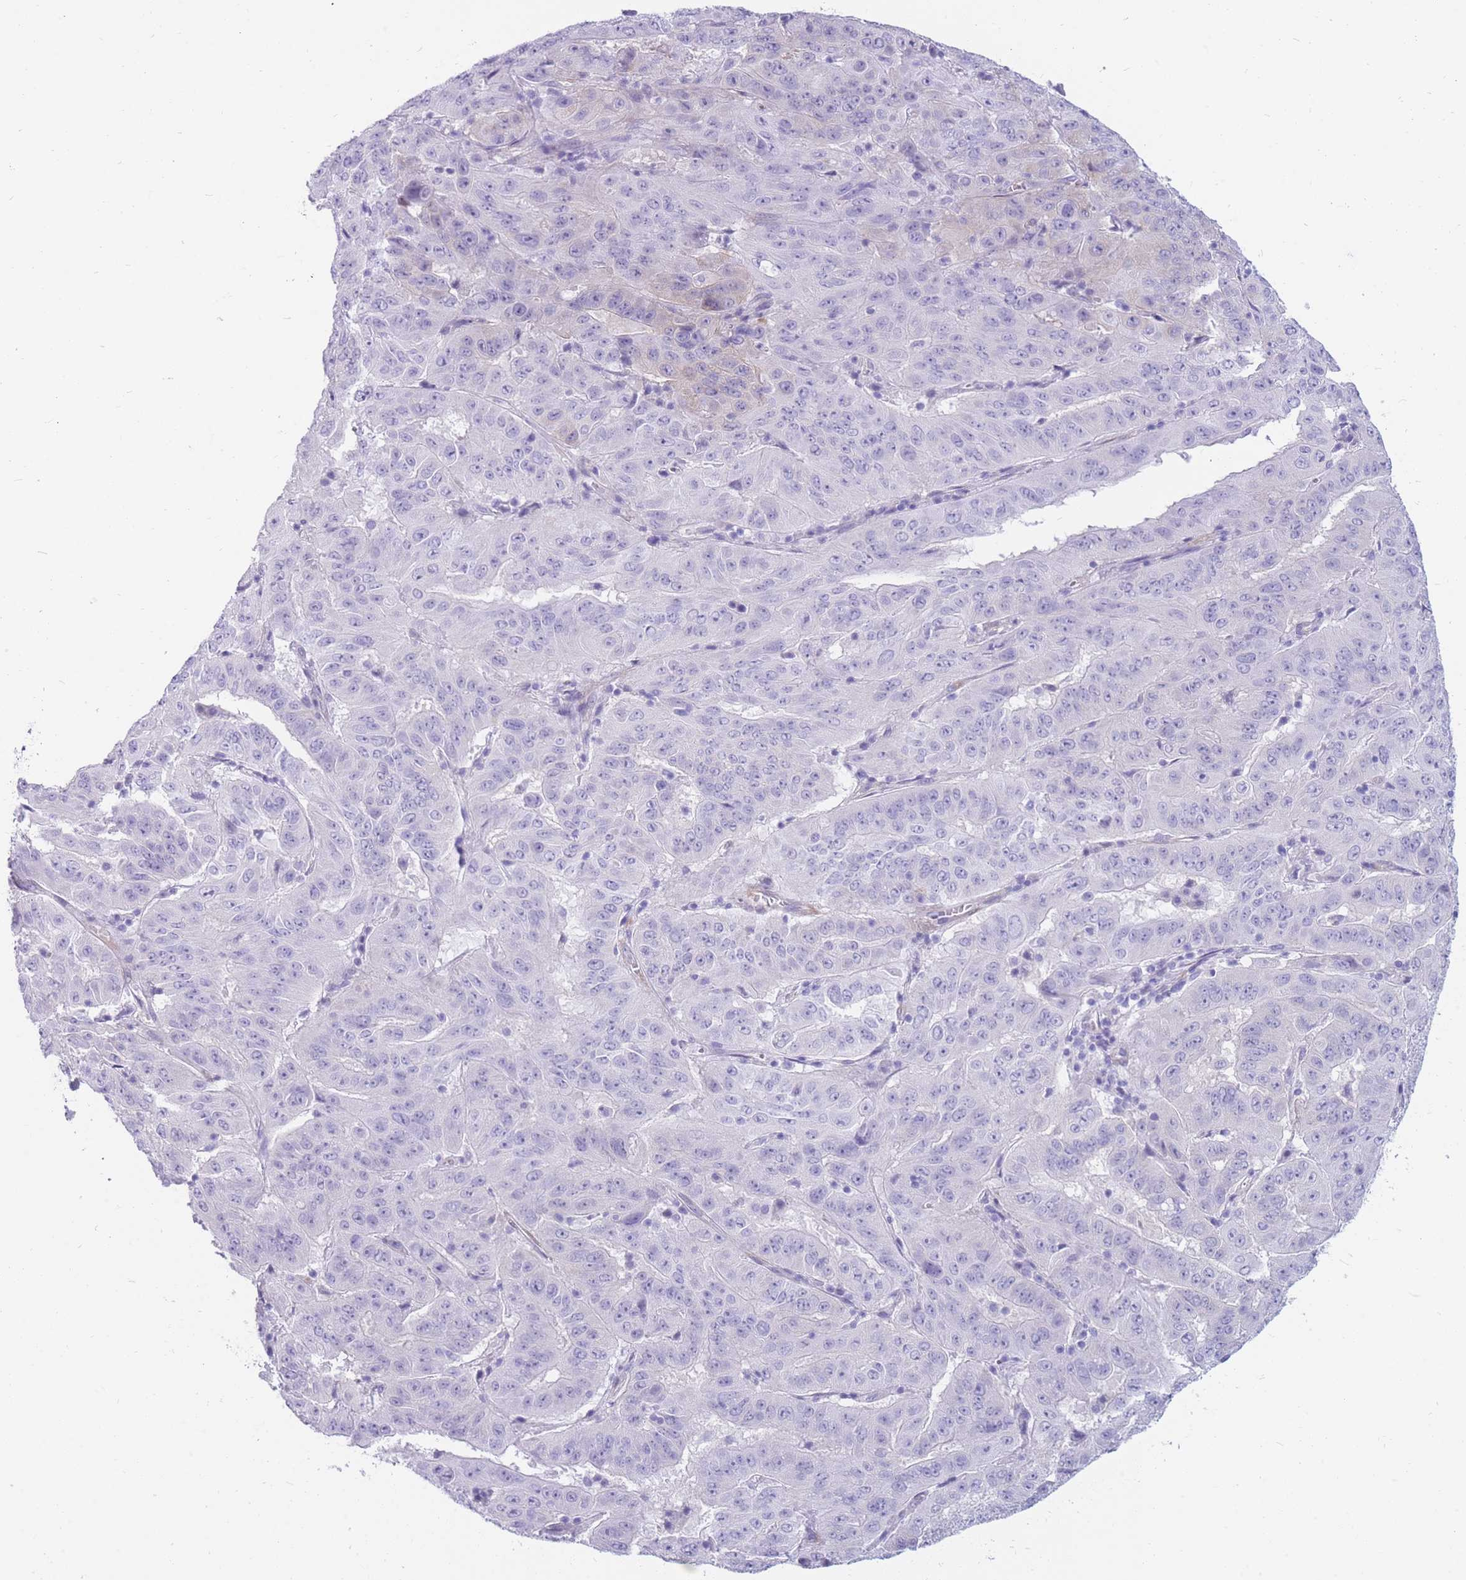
{"staining": {"intensity": "negative", "quantity": "none", "location": "none"}, "tissue": "pancreatic cancer", "cell_type": "Tumor cells", "image_type": "cancer", "snomed": [{"axis": "morphology", "description": "Adenocarcinoma, NOS"}, {"axis": "topography", "description": "Pancreas"}], "caption": "The immunohistochemistry photomicrograph has no significant expression in tumor cells of pancreatic cancer (adenocarcinoma) tissue. (Brightfield microscopy of DAB IHC at high magnification).", "gene": "MTSS2", "patient": {"sex": "male", "age": 63}}